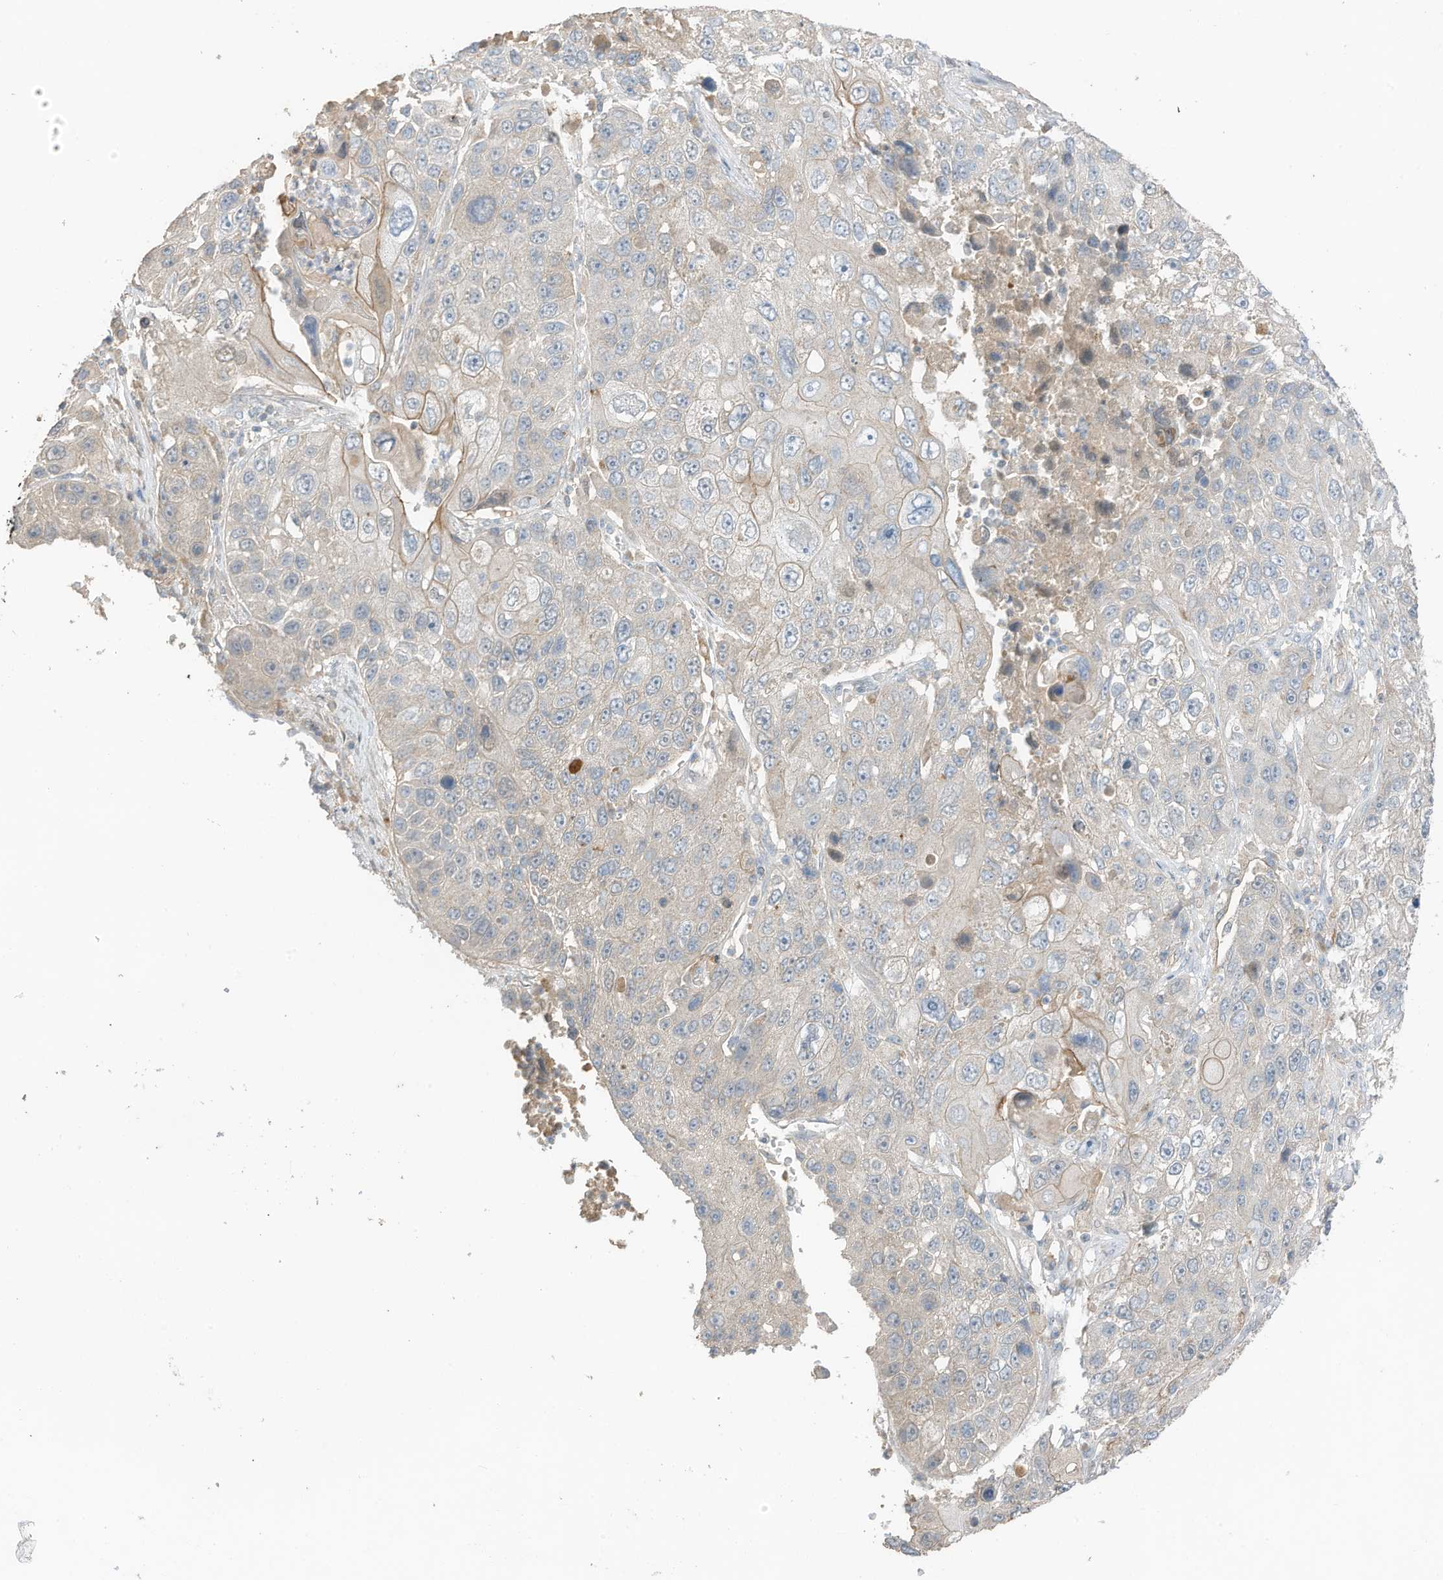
{"staining": {"intensity": "weak", "quantity": "<25%", "location": "cytoplasmic/membranous"}, "tissue": "lung cancer", "cell_type": "Tumor cells", "image_type": "cancer", "snomed": [{"axis": "morphology", "description": "Squamous cell carcinoma, NOS"}, {"axis": "topography", "description": "Lung"}], "caption": "High power microscopy image of an immunohistochemistry histopathology image of lung cancer (squamous cell carcinoma), revealing no significant expression in tumor cells.", "gene": "CAPN13", "patient": {"sex": "male", "age": 61}}